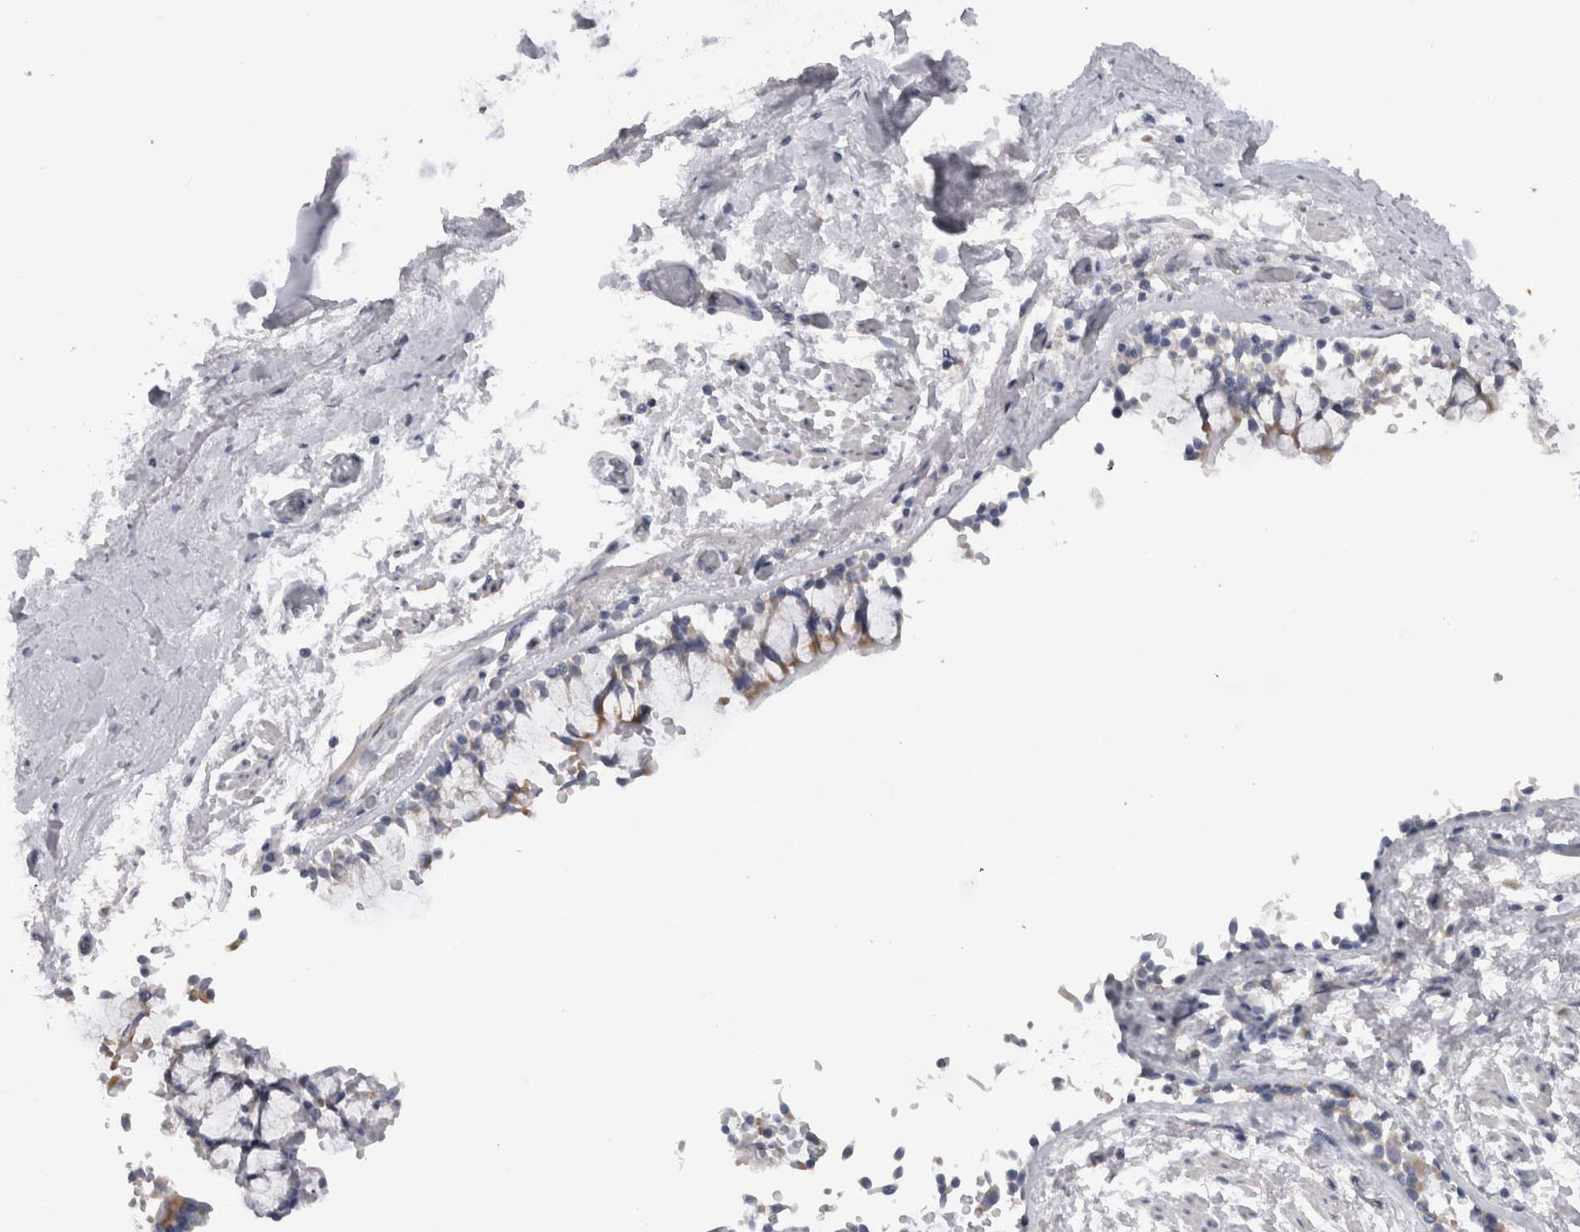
{"staining": {"intensity": "negative", "quantity": "none", "location": "none"}, "tissue": "adipose tissue", "cell_type": "Adipocytes", "image_type": "normal", "snomed": [{"axis": "morphology", "description": "Normal tissue, NOS"}, {"axis": "topography", "description": "Cartilage tissue"}, {"axis": "topography", "description": "Lung"}], "caption": "Benign adipose tissue was stained to show a protein in brown. There is no significant staining in adipocytes. Brightfield microscopy of immunohistochemistry (IHC) stained with DAB (brown) and hematoxylin (blue), captured at high magnification.", "gene": "DHRS4", "patient": {"sex": "female", "age": 77}}